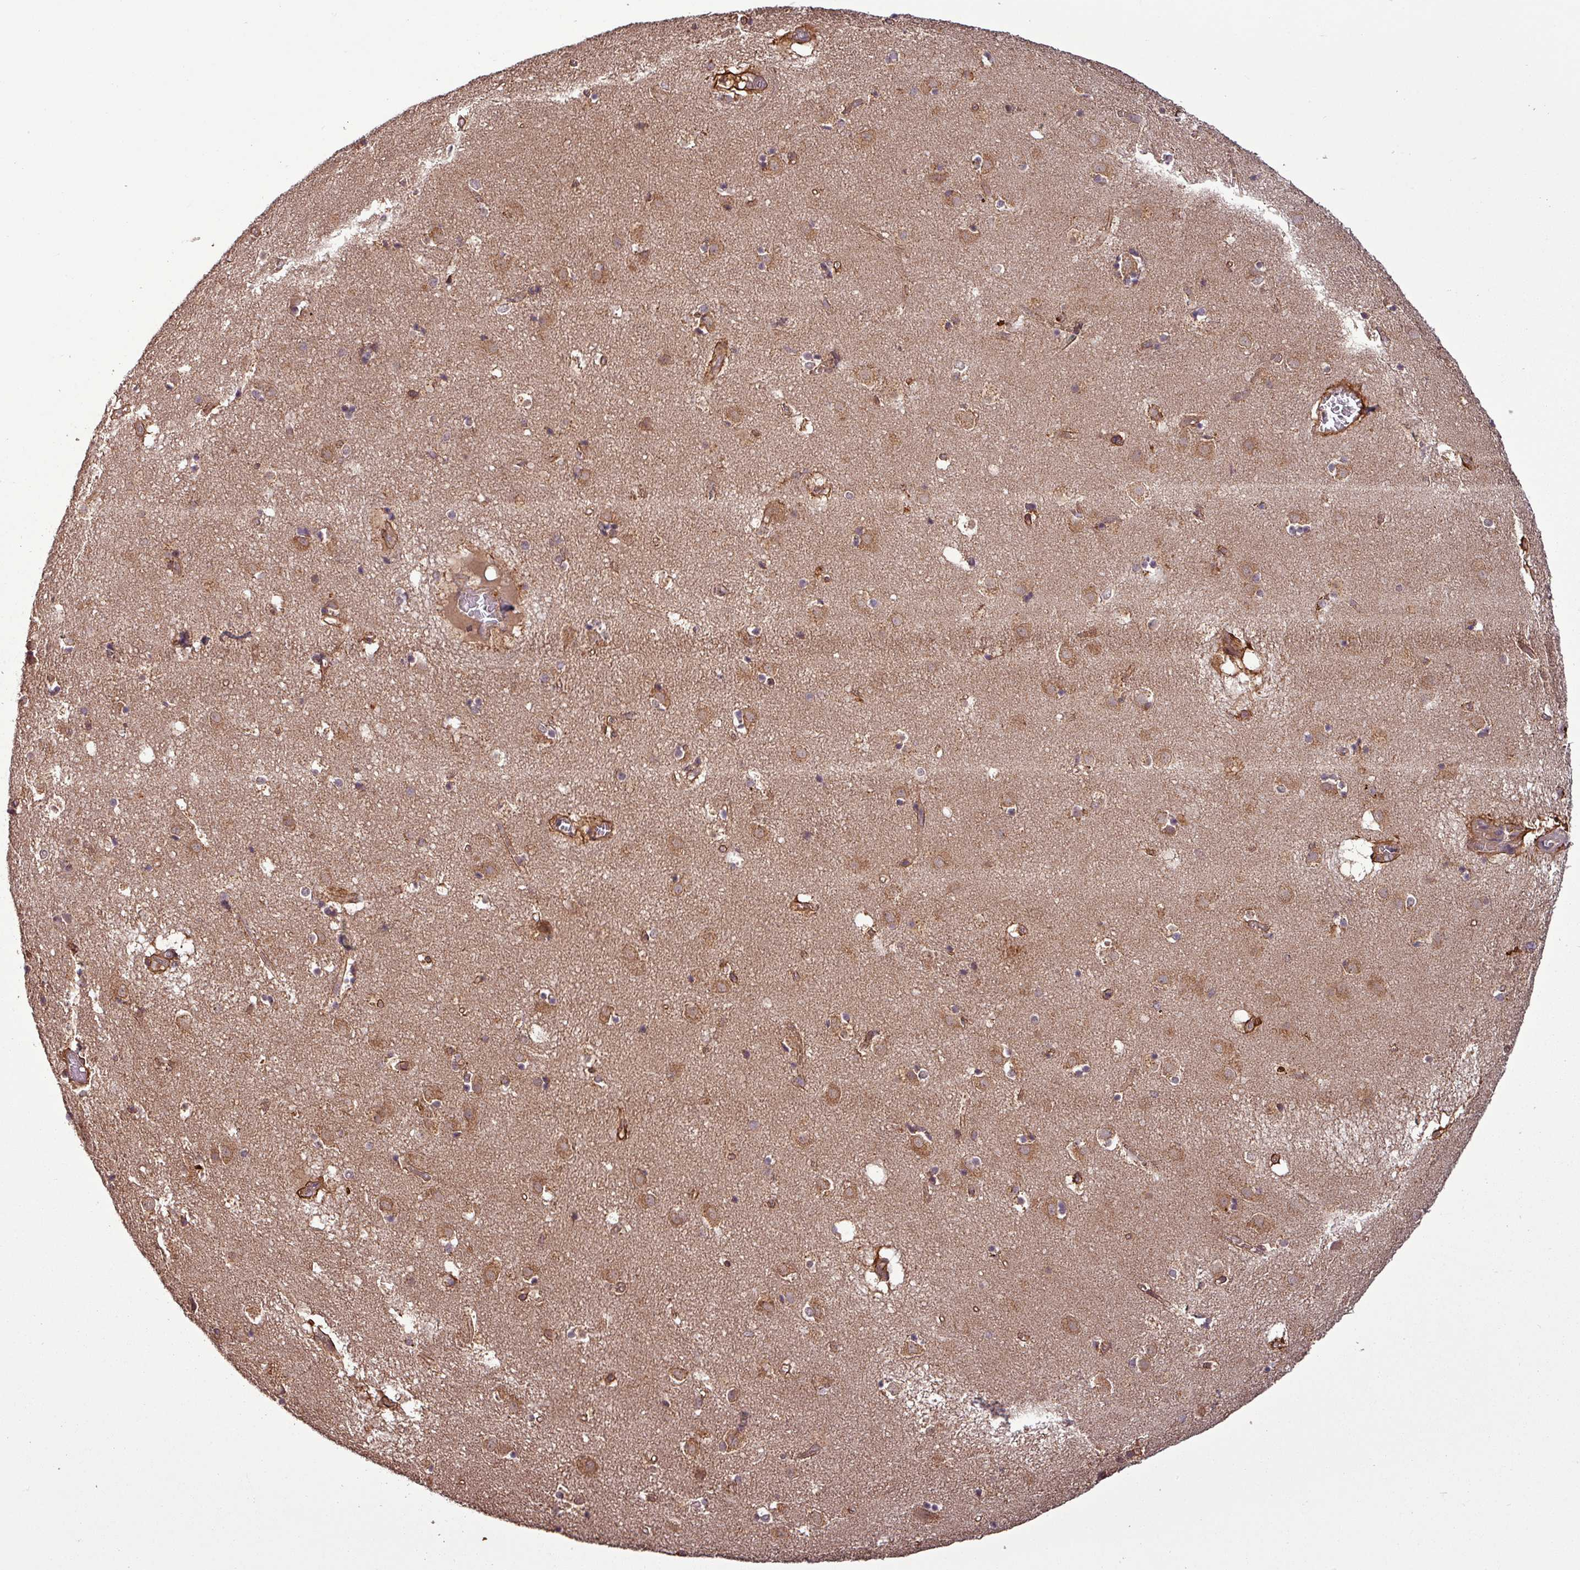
{"staining": {"intensity": "moderate", "quantity": "<25%", "location": "cytoplasmic/membranous,nuclear"}, "tissue": "caudate", "cell_type": "Glial cells", "image_type": "normal", "snomed": [{"axis": "morphology", "description": "Normal tissue, NOS"}, {"axis": "topography", "description": "Lateral ventricle wall"}], "caption": "Immunohistochemistry (IHC) staining of benign caudate, which displays low levels of moderate cytoplasmic/membranous,nuclear expression in approximately <25% of glial cells indicating moderate cytoplasmic/membranous,nuclear protein staining. The staining was performed using DAB (brown) for protein detection and nuclei were counterstained in hematoxylin (blue).", "gene": "NT5C3A", "patient": {"sex": "male", "age": 70}}